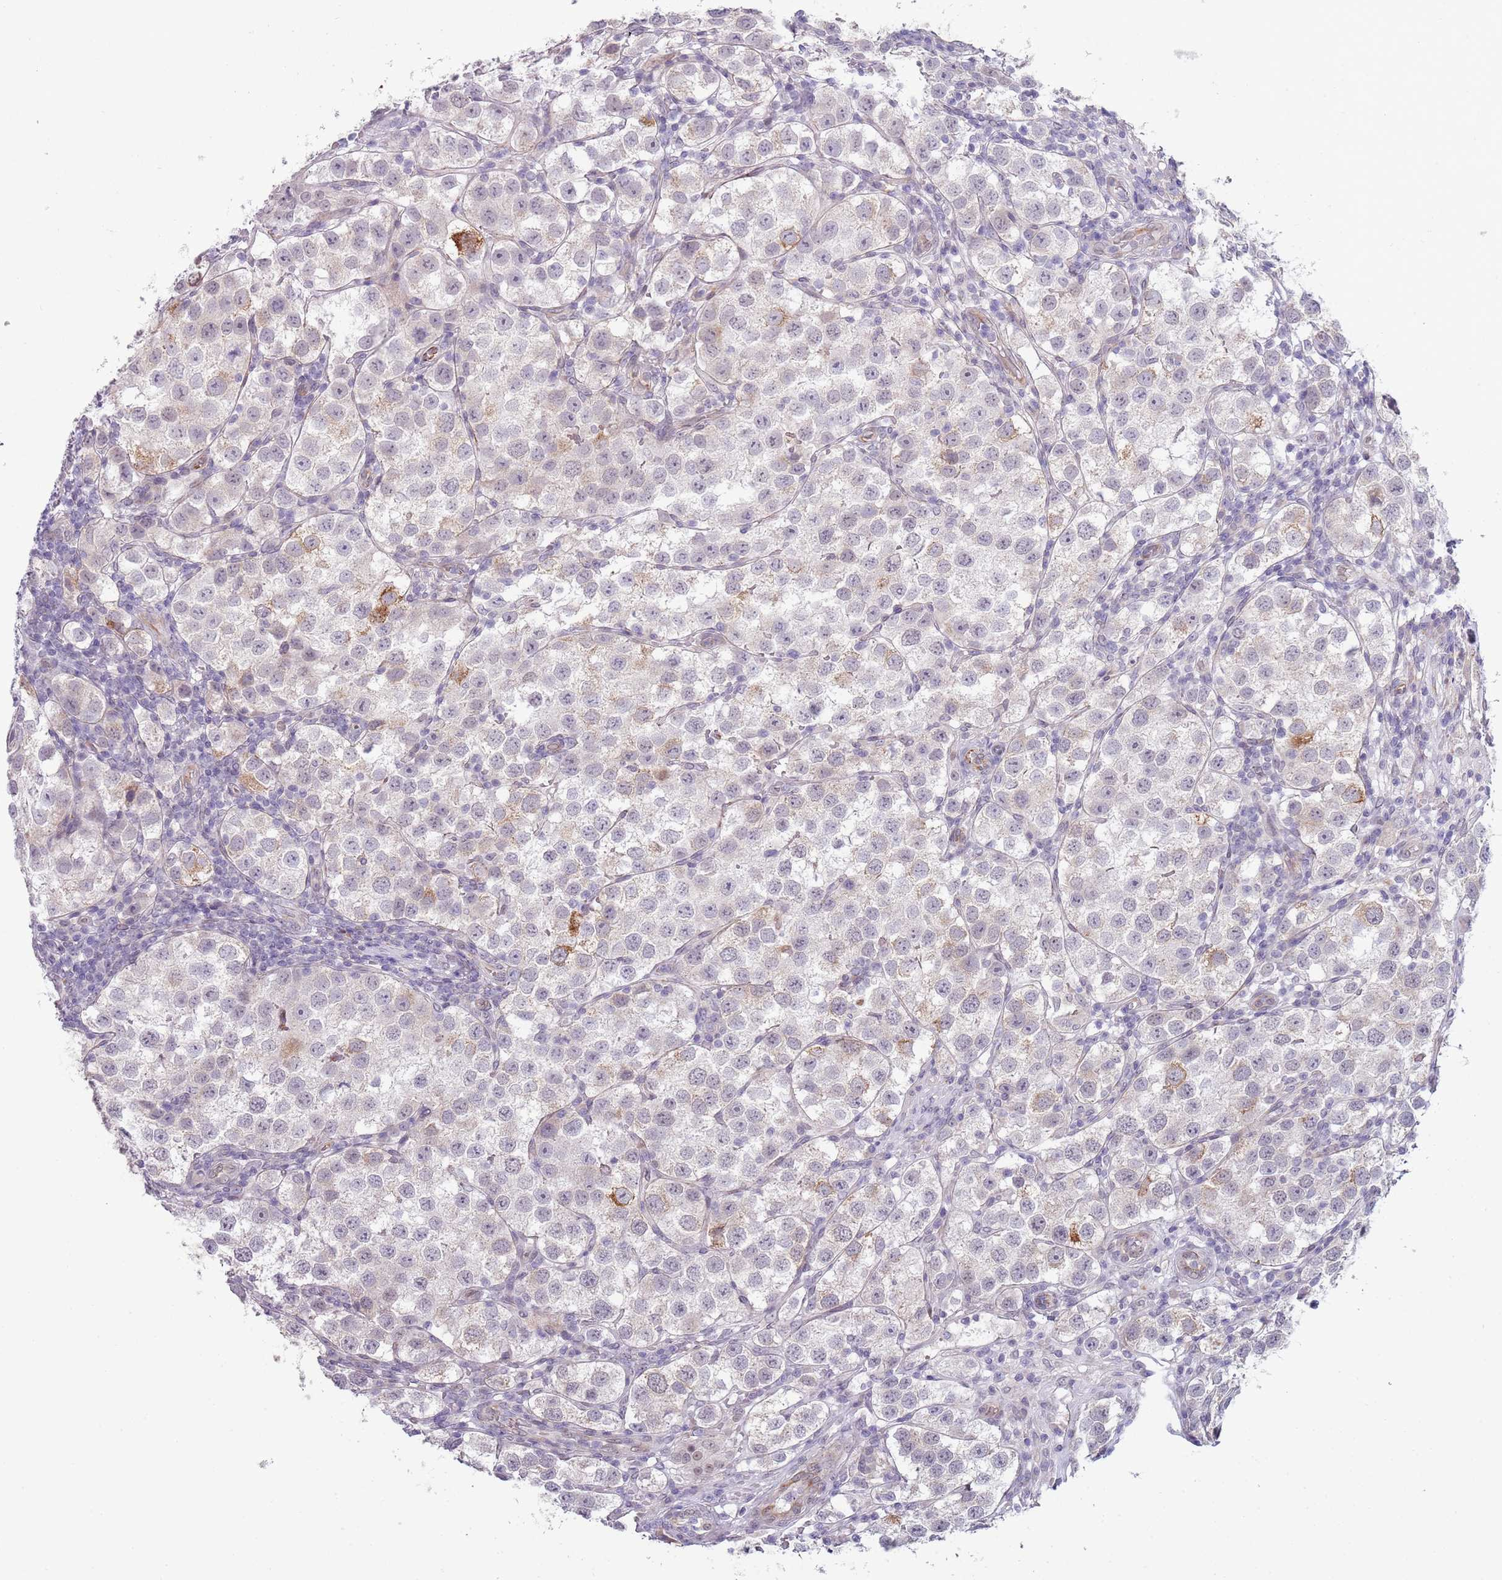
{"staining": {"intensity": "negative", "quantity": "none", "location": "none"}, "tissue": "testis cancer", "cell_type": "Tumor cells", "image_type": "cancer", "snomed": [{"axis": "morphology", "description": "Seminoma, NOS"}, {"axis": "topography", "description": "Testis"}], "caption": "The histopathology image exhibits no significant positivity in tumor cells of testis seminoma.", "gene": "NBPF3", "patient": {"sex": "male", "age": 37}}